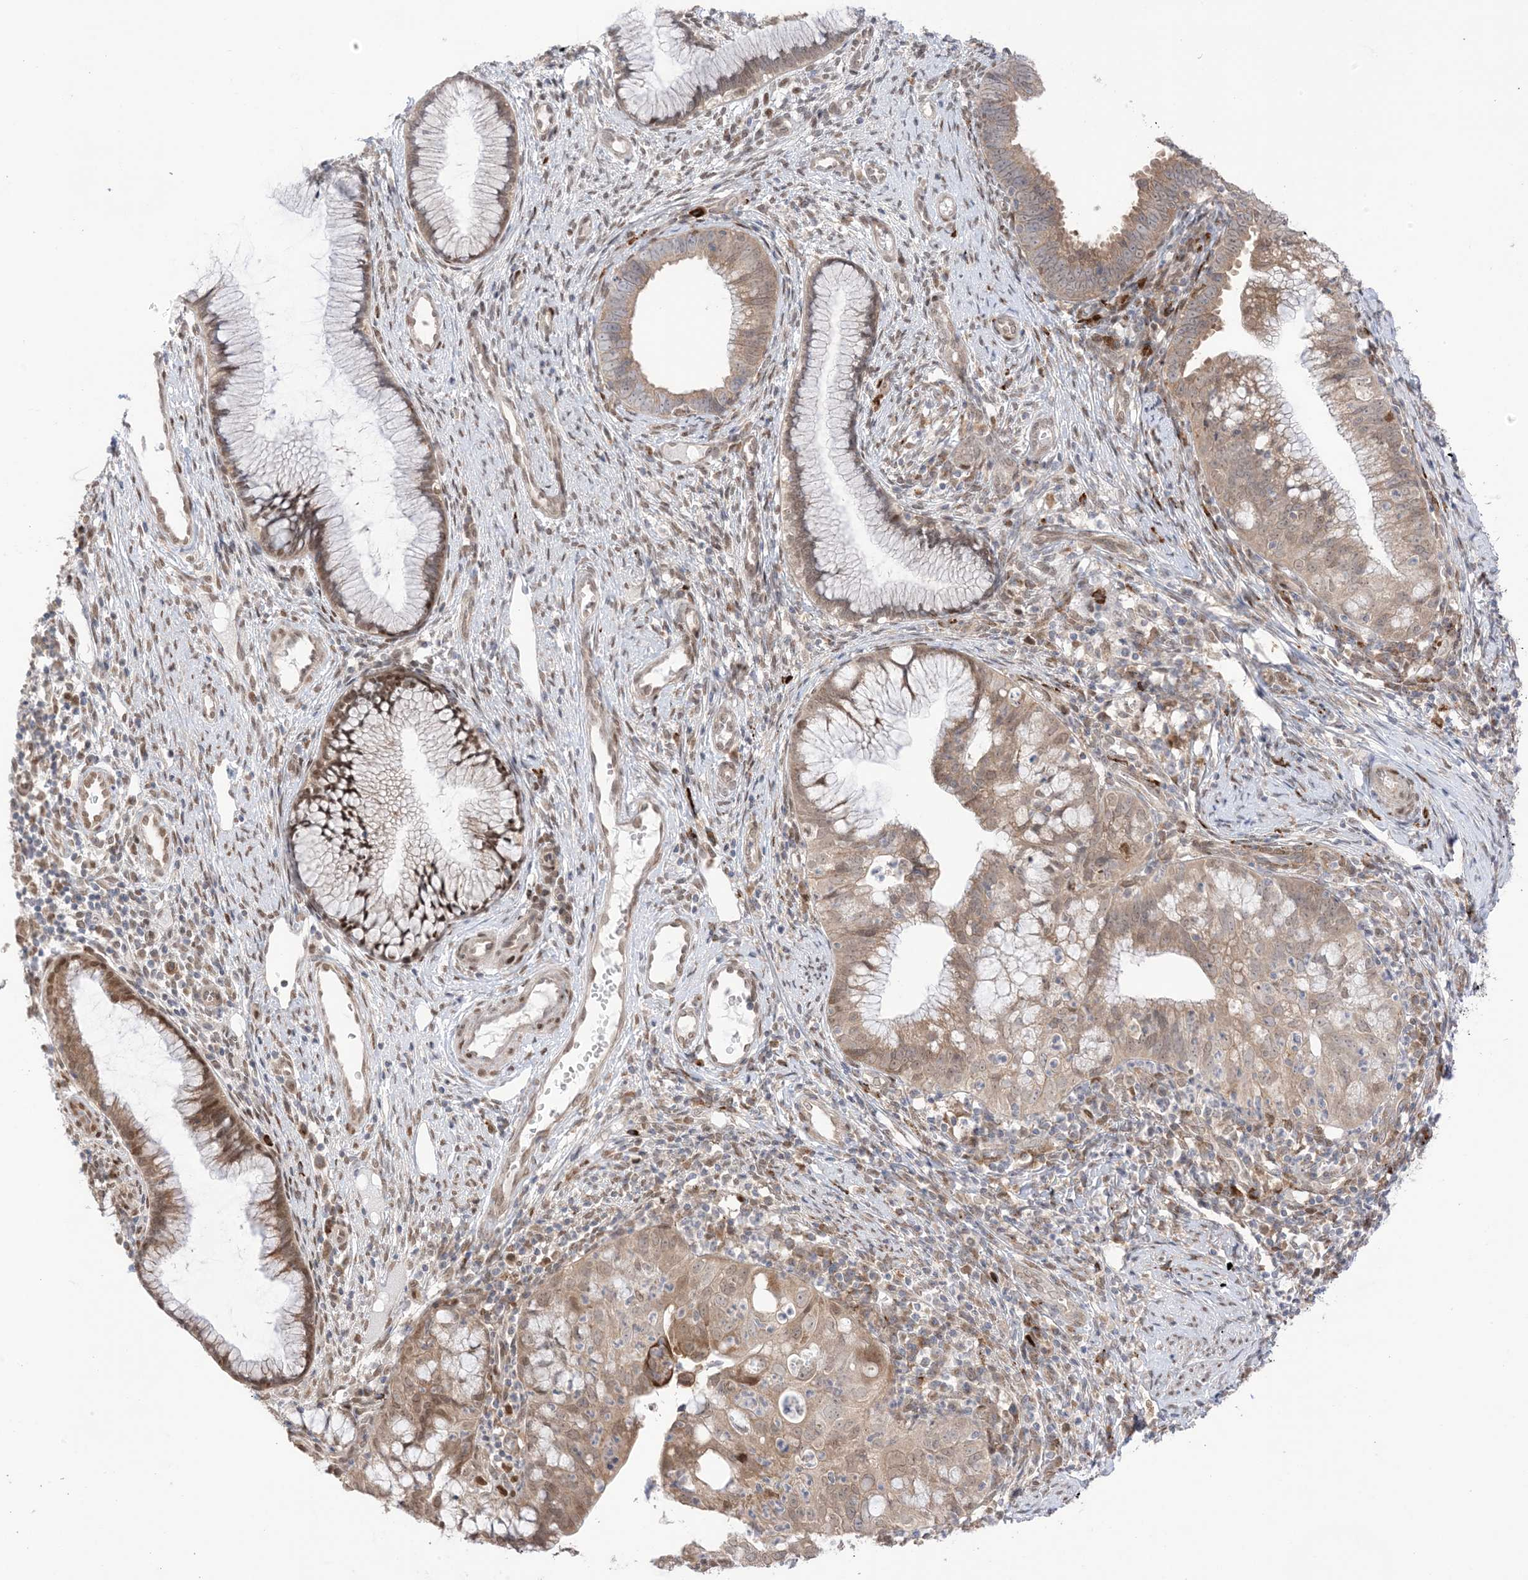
{"staining": {"intensity": "moderate", "quantity": ">75%", "location": "cytoplasmic/membranous,nuclear"}, "tissue": "cervical cancer", "cell_type": "Tumor cells", "image_type": "cancer", "snomed": [{"axis": "morphology", "description": "Adenocarcinoma, NOS"}, {"axis": "topography", "description": "Cervix"}], "caption": "High-magnification brightfield microscopy of cervical adenocarcinoma stained with DAB (brown) and counterstained with hematoxylin (blue). tumor cells exhibit moderate cytoplasmic/membranous and nuclear staining is identified in approximately>75% of cells.", "gene": "UBE2E2", "patient": {"sex": "female", "age": 36}}